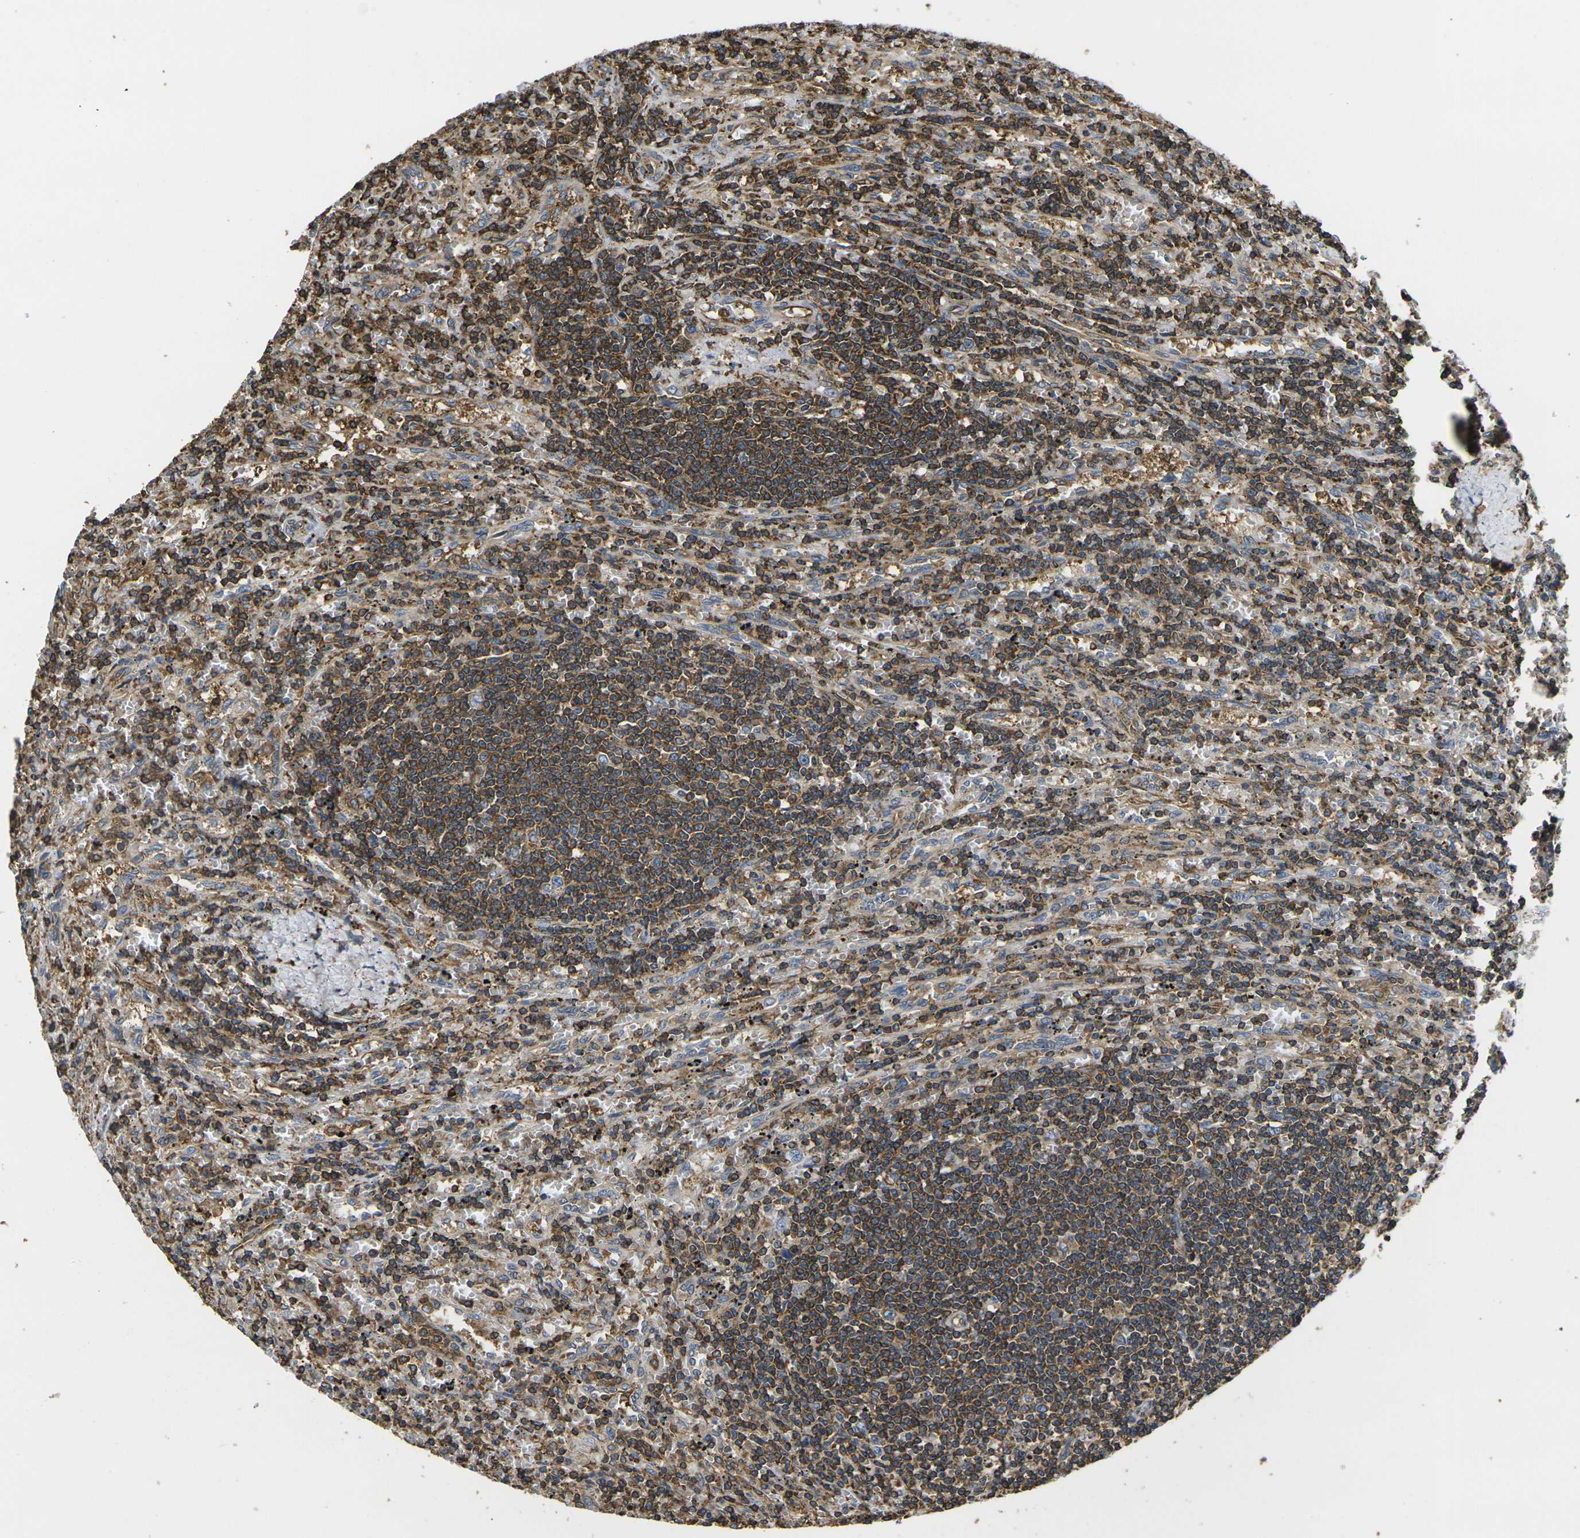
{"staining": {"intensity": "strong", "quantity": ">75%", "location": "cytoplasmic/membranous"}, "tissue": "lymphoma", "cell_type": "Tumor cells", "image_type": "cancer", "snomed": [{"axis": "morphology", "description": "Malignant lymphoma, non-Hodgkin's type, Low grade"}, {"axis": "topography", "description": "Spleen"}], "caption": "Immunohistochemistry histopathology image of neoplastic tissue: lymphoma stained using IHC exhibits high levels of strong protein expression localized specifically in the cytoplasmic/membranous of tumor cells, appearing as a cytoplasmic/membranous brown color.", "gene": "FAM110D", "patient": {"sex": "male", "age": 76}}